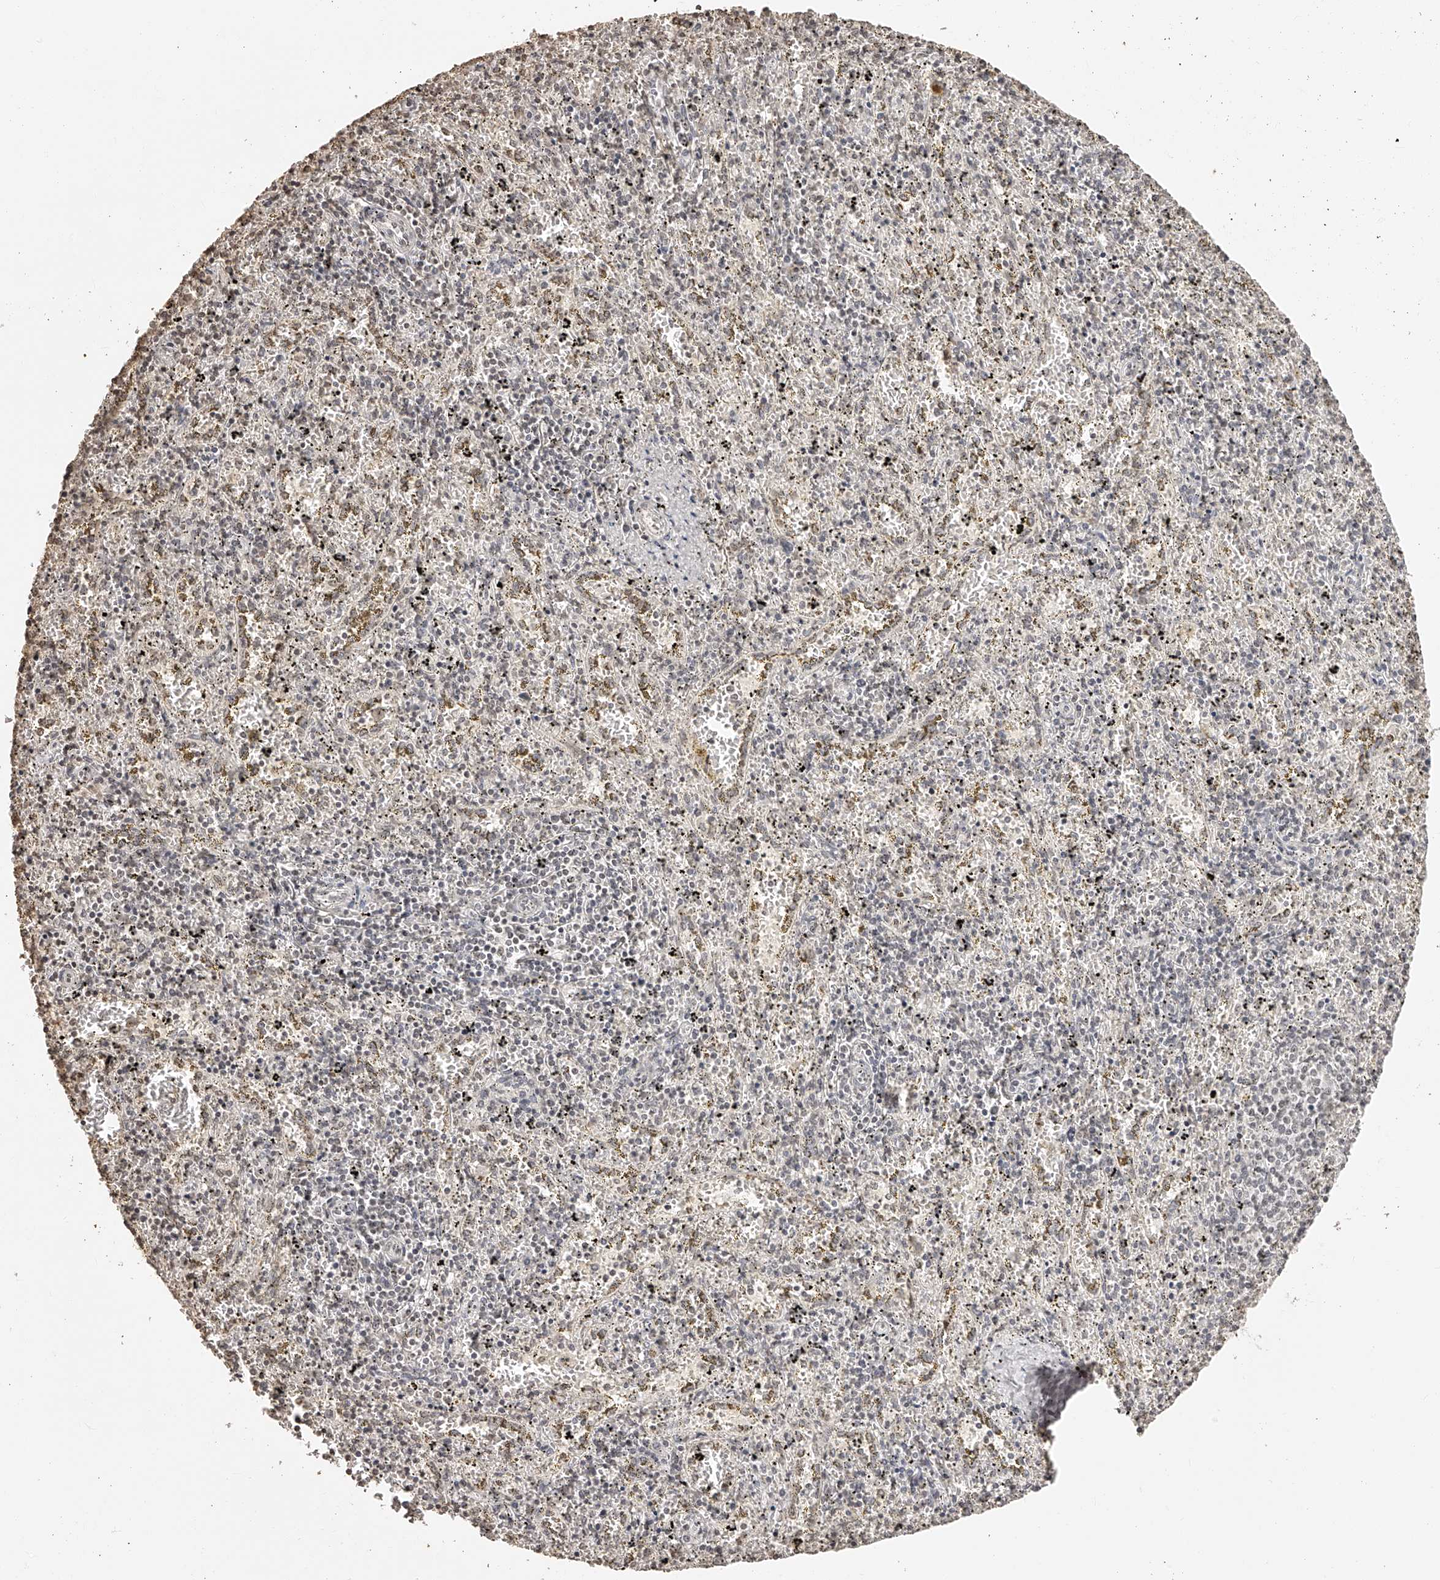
{"staining": {"intensity": "weak", "quantity": "<25%", "location": "nuclear"}, "tissue": "spleen", "cell_type": "Cells in red pulp", "image_type": "normal", "snomed": [{"axis": "morphology", "description": "Normal tissue, NOS"}, {"axis": "topography", "description": "Spleen"}], "caption": "DAB immunohistochemical staining of unremarkable human spleen reveals no significant expression in cells in red pulp.", "gene": "ZNF503", "patient": {"sex": "male", "age": 11}}